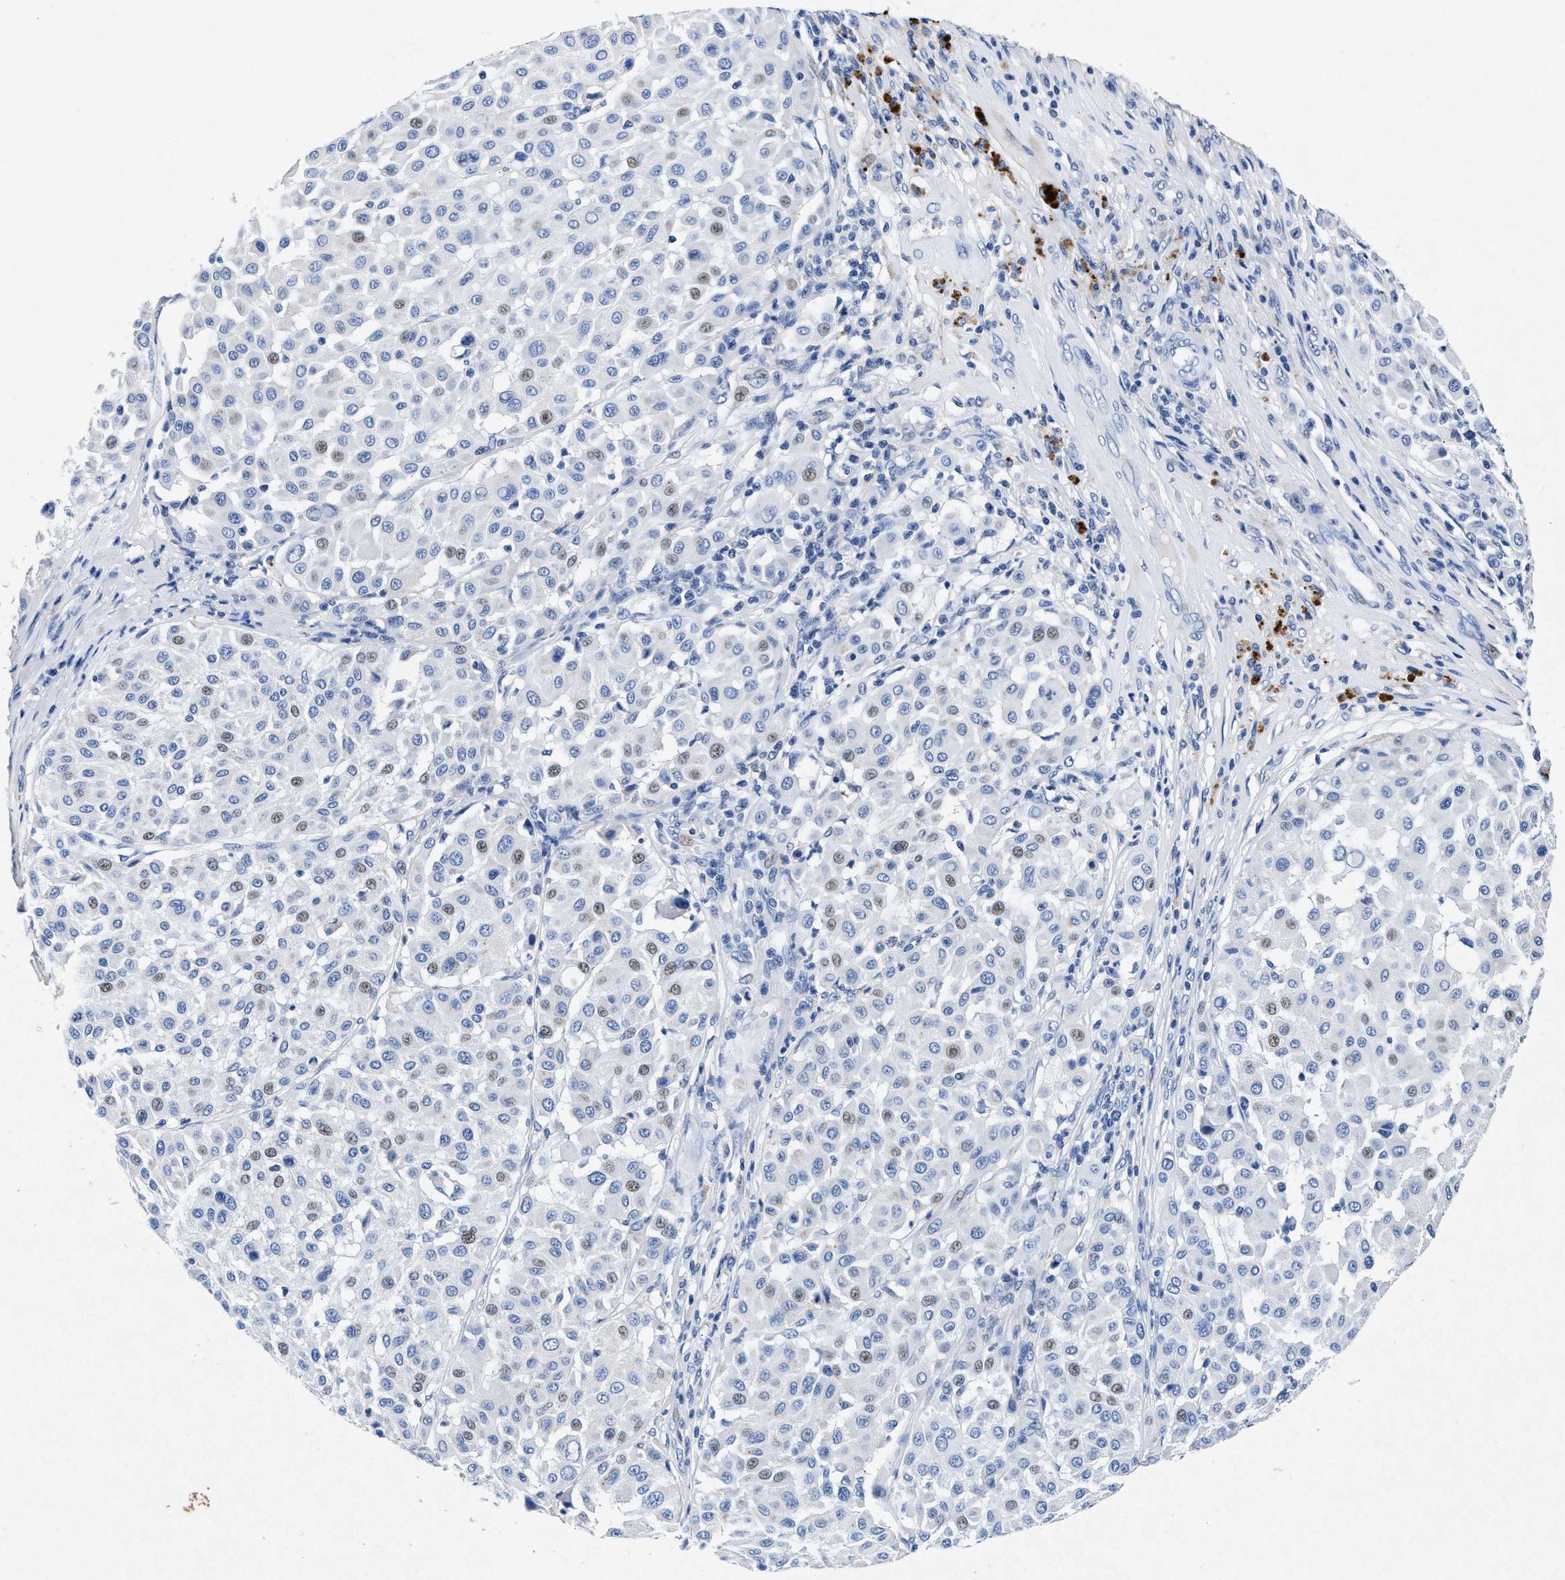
{"staining": {"intensity": "weak", "quantity": "<25%", "location": "nuclear"}, "tissue": "melanoma", "cell_type": "Tumor cells", "image_type": "cancer", "snomed": [{"axis": "morphology", "description": "Malignant melanoma, Metastatic site"}, {"axis": "topography", "description": "Soft tissue"}], "caption": "The immunohistochemistry (IHC) micrograph has no significant positivity in tumor cells of melanoma tissue.", "gene": "MAP6", "patient": {"sex": "male", "age": 41}}